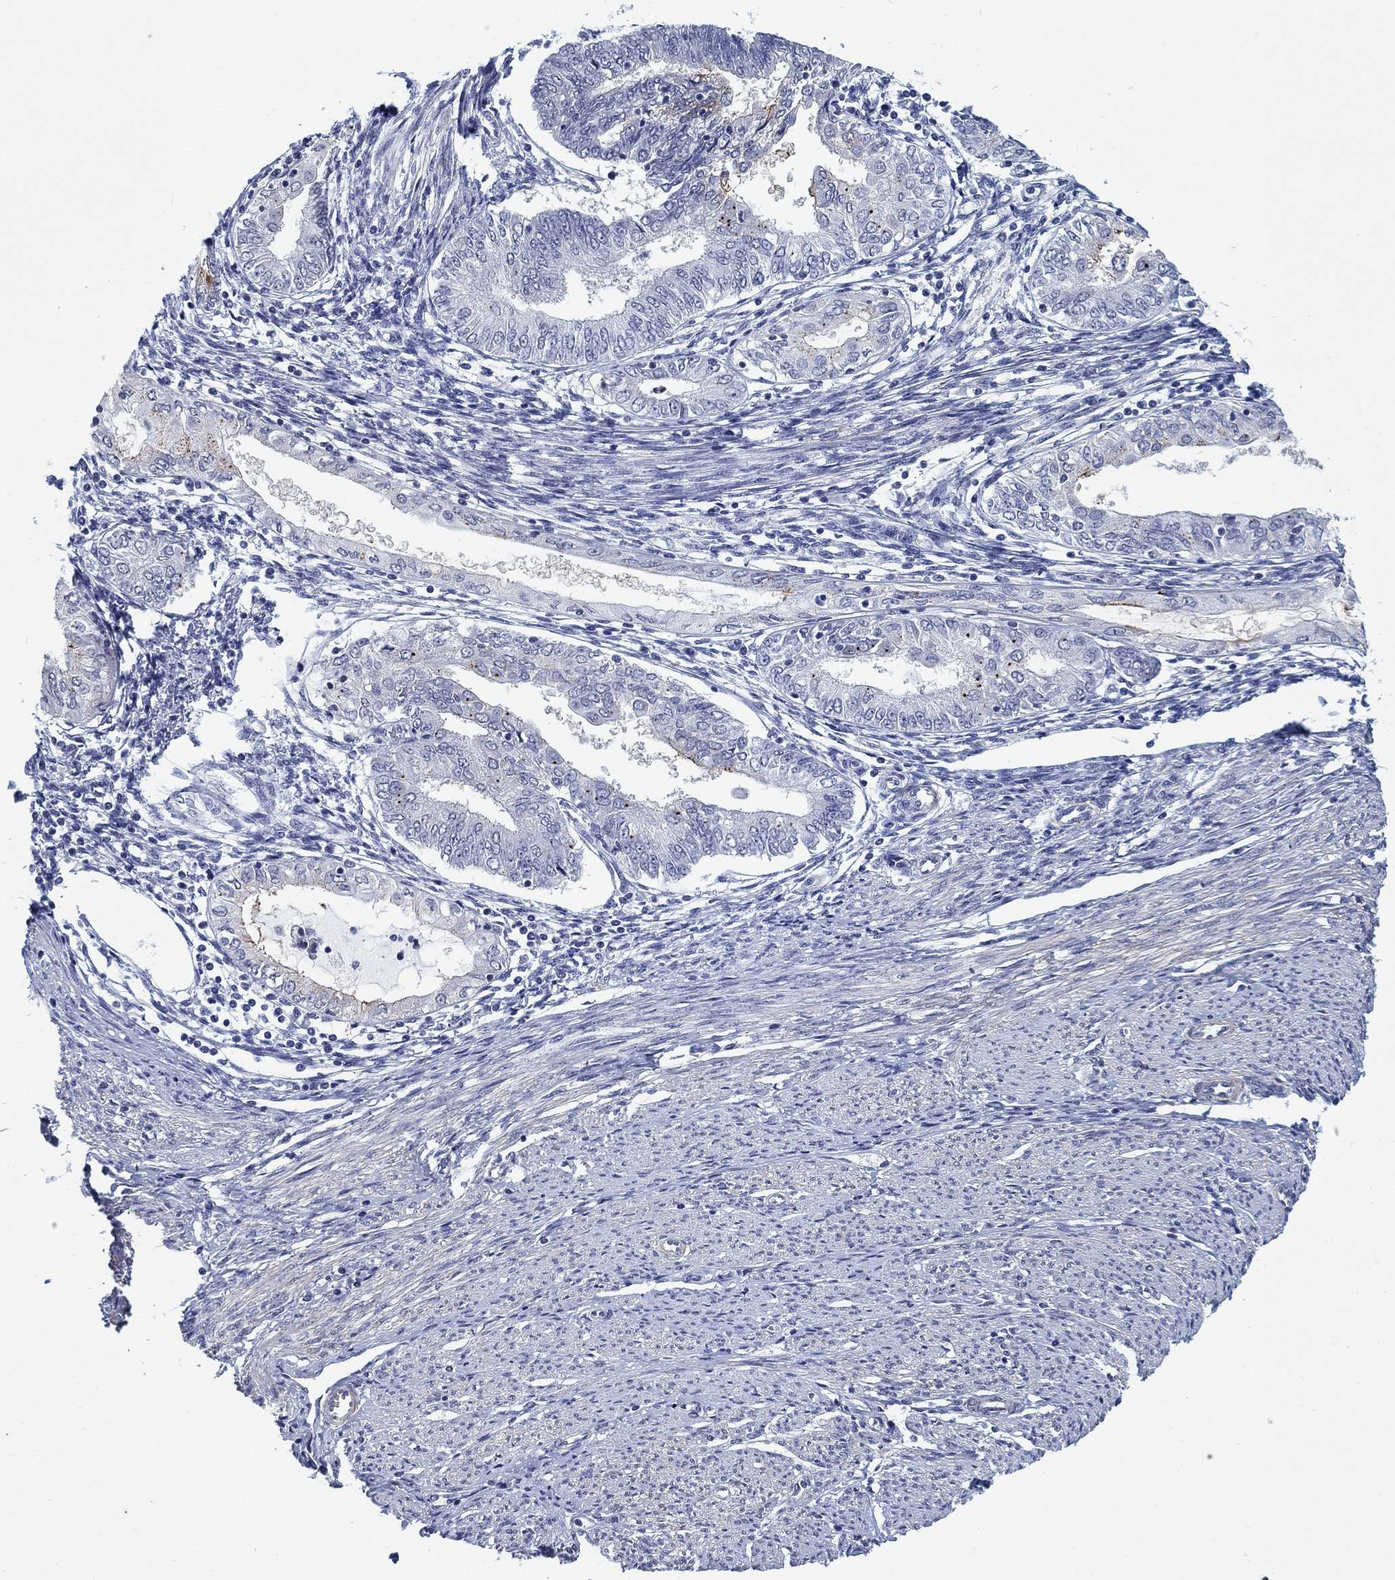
{"staining": {"intensity": "negative", "quantity": "none", "location": "none"}, "tissue": "endometrial cancer", "cell_type": "Tumor cells", "image_type": "cancer", "snomed": [{"axis": "morphology", "description": "Adenocarcinoma, NOS"}, {"axis": "topography", "description": "Endometrium"}], "caption": "Tumor cells show no significant positivity in endometrial cancer.", "gene": "OTUB2", "patient": {"sex": "female", "age": 68}}